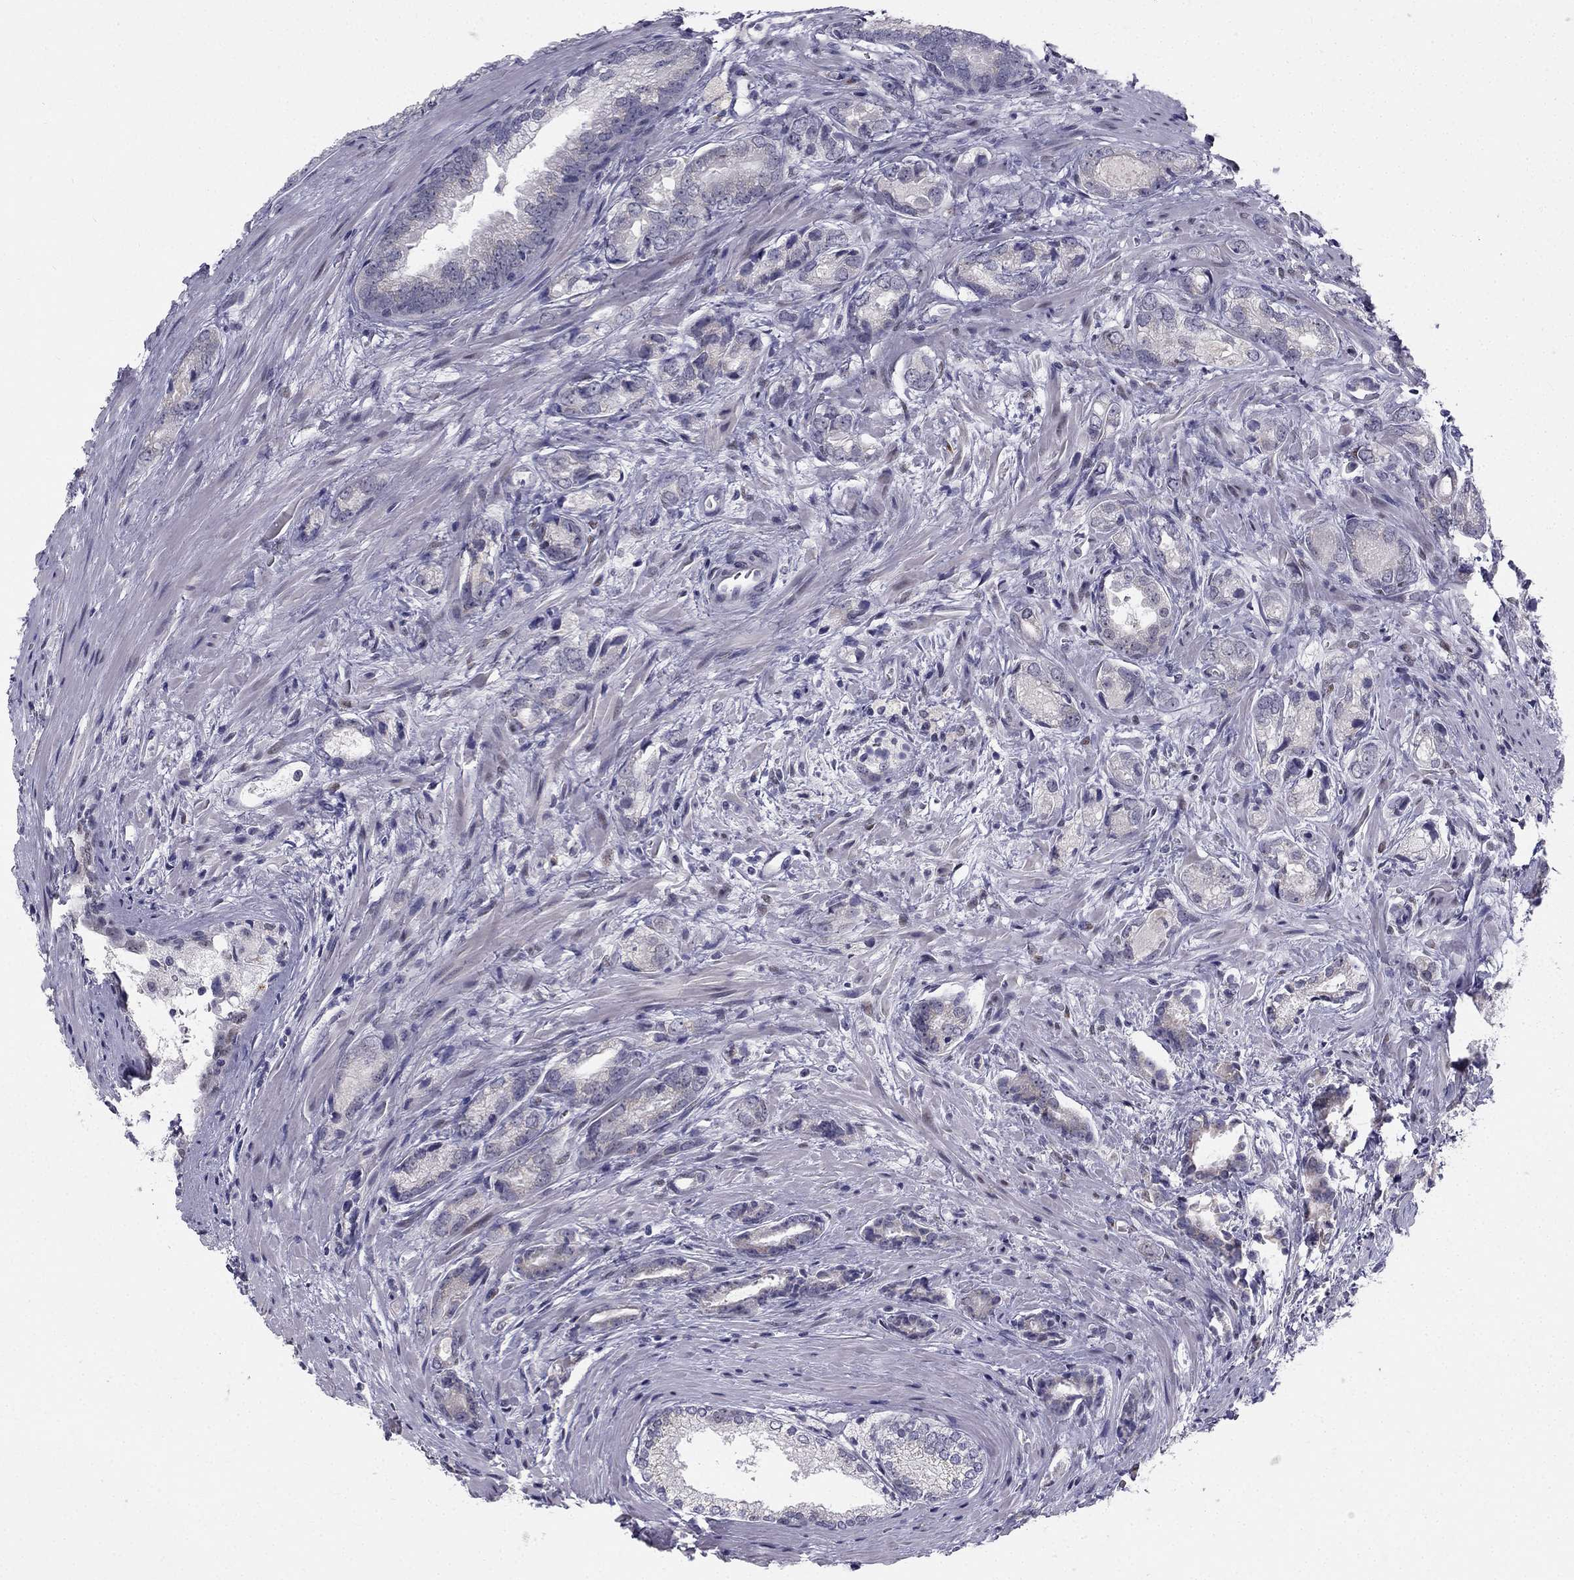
{"staining": {"intensity": "negative", "quantity": "none", "location": "none"}, "tissue": "prostate cancer", "cell_type": "Tumor cells", "image_type": "cancer", "snomed": [{"axis": "morphology", "description": "Adenocarcinoma, NOS"}, {"axis": "morphology", "description": "Adenocarcinoma, High grade"}, {"axis": "topography", "description": "Prostate"}], "caption": "The histopathology image displays no significant staining in tumor cells of prostate cancer.", "gene": "TRPS1", "patient": {"sex": "male", "age": 70}}